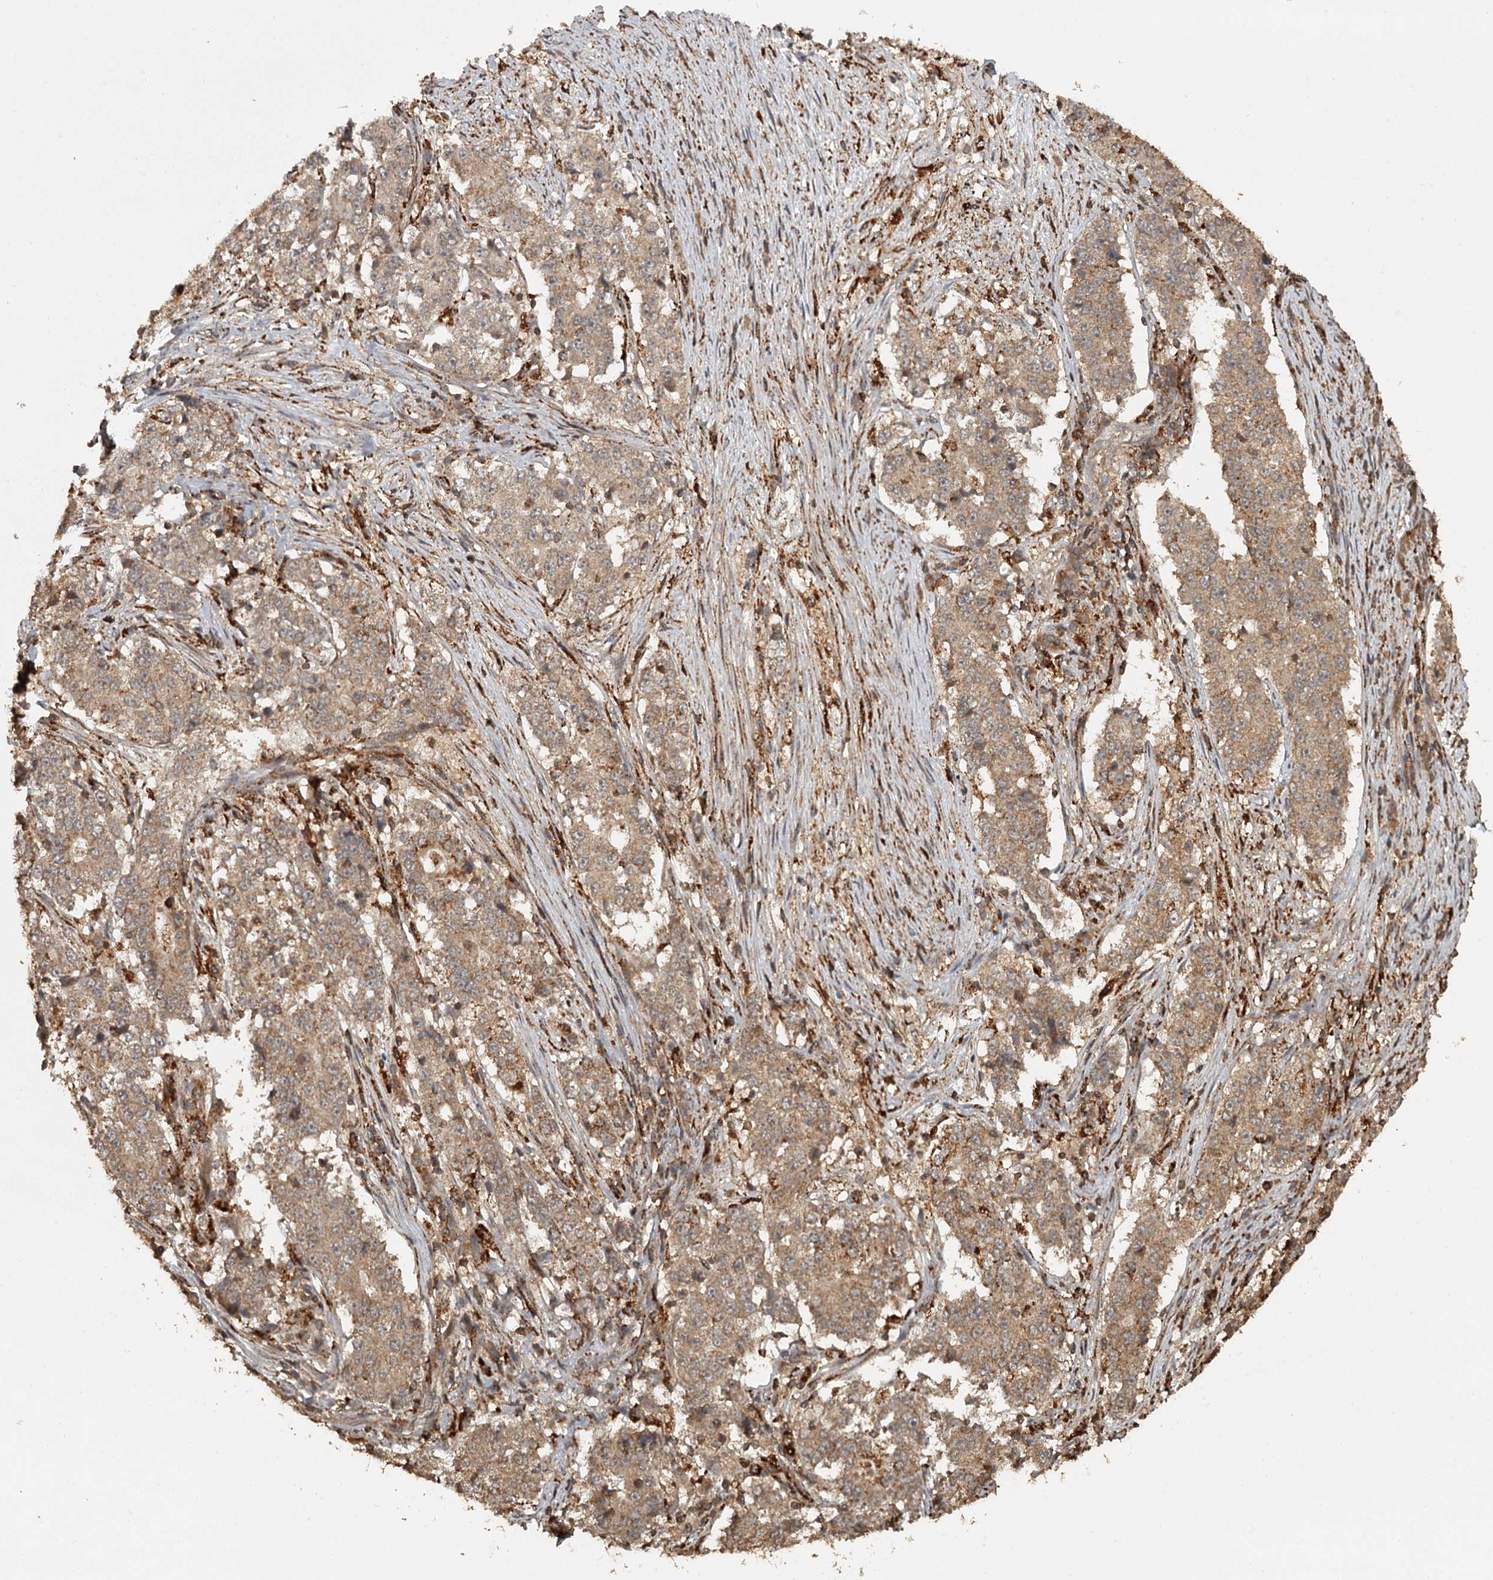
{"staining": {"intensity": "weak", "quantity": ">75%", "location": "cytoplasmic/membranous"}, "tissue": "stomach cancer", "cell_type": "Tumor cells", "image_type": "cancer", "snomed": [{"axis": "morphology", "description": "Adenocarcinoma, NOS"}, {"axis": "topography", "description": "Stomach"}], "caption": "Immunohistochemical staining of human adenocarcinoma (stomach) shows weak cytoplasmic/membranous protein expression in approximately >75% of tumor cells.", "gene": "FAXC", "patient": {"sex": "male", "age": 59}}